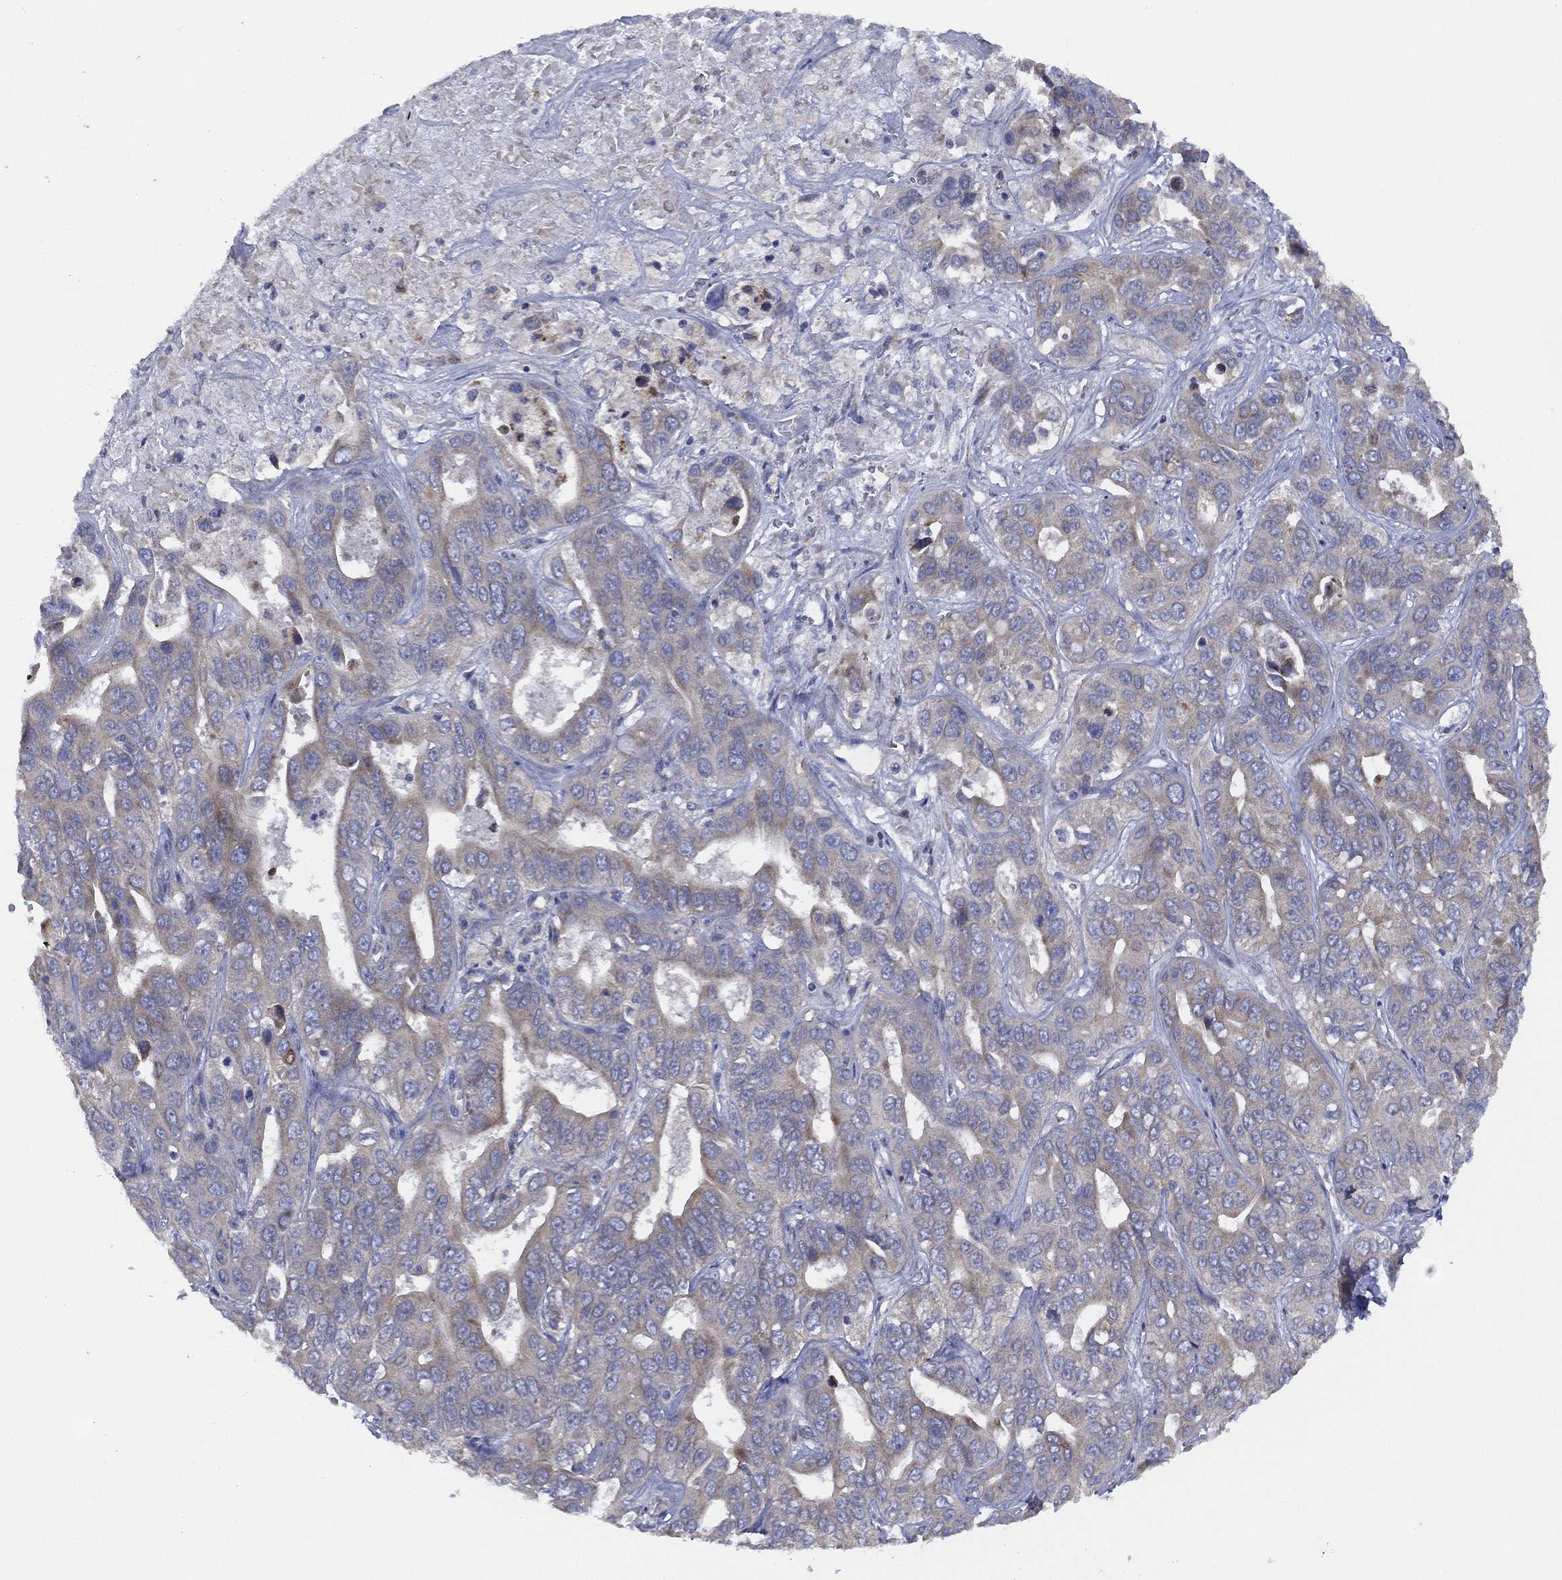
{"staining": {"intensity": "weak", "quantity": "<25%", "location": "cytoplasmic/membranous"}, "tissue": "liver cancer", "cell_type": "Tumor cells", "image_type": "cancer", "snomed": [{"axis": "morphology", "description": "Cholangiocarcinoma"}, {"axis": "topography", "description": "Liver"}], "caption": "High magnification brightfield microscopy of liver cancer (cholangiocarcinoma) stained with DAB (brown) and counterstained with hematoxylin (blue): tumor cells show no significant expression.", "gene": "ZNF223", "patient": {"sex": "female", "age": 52}}